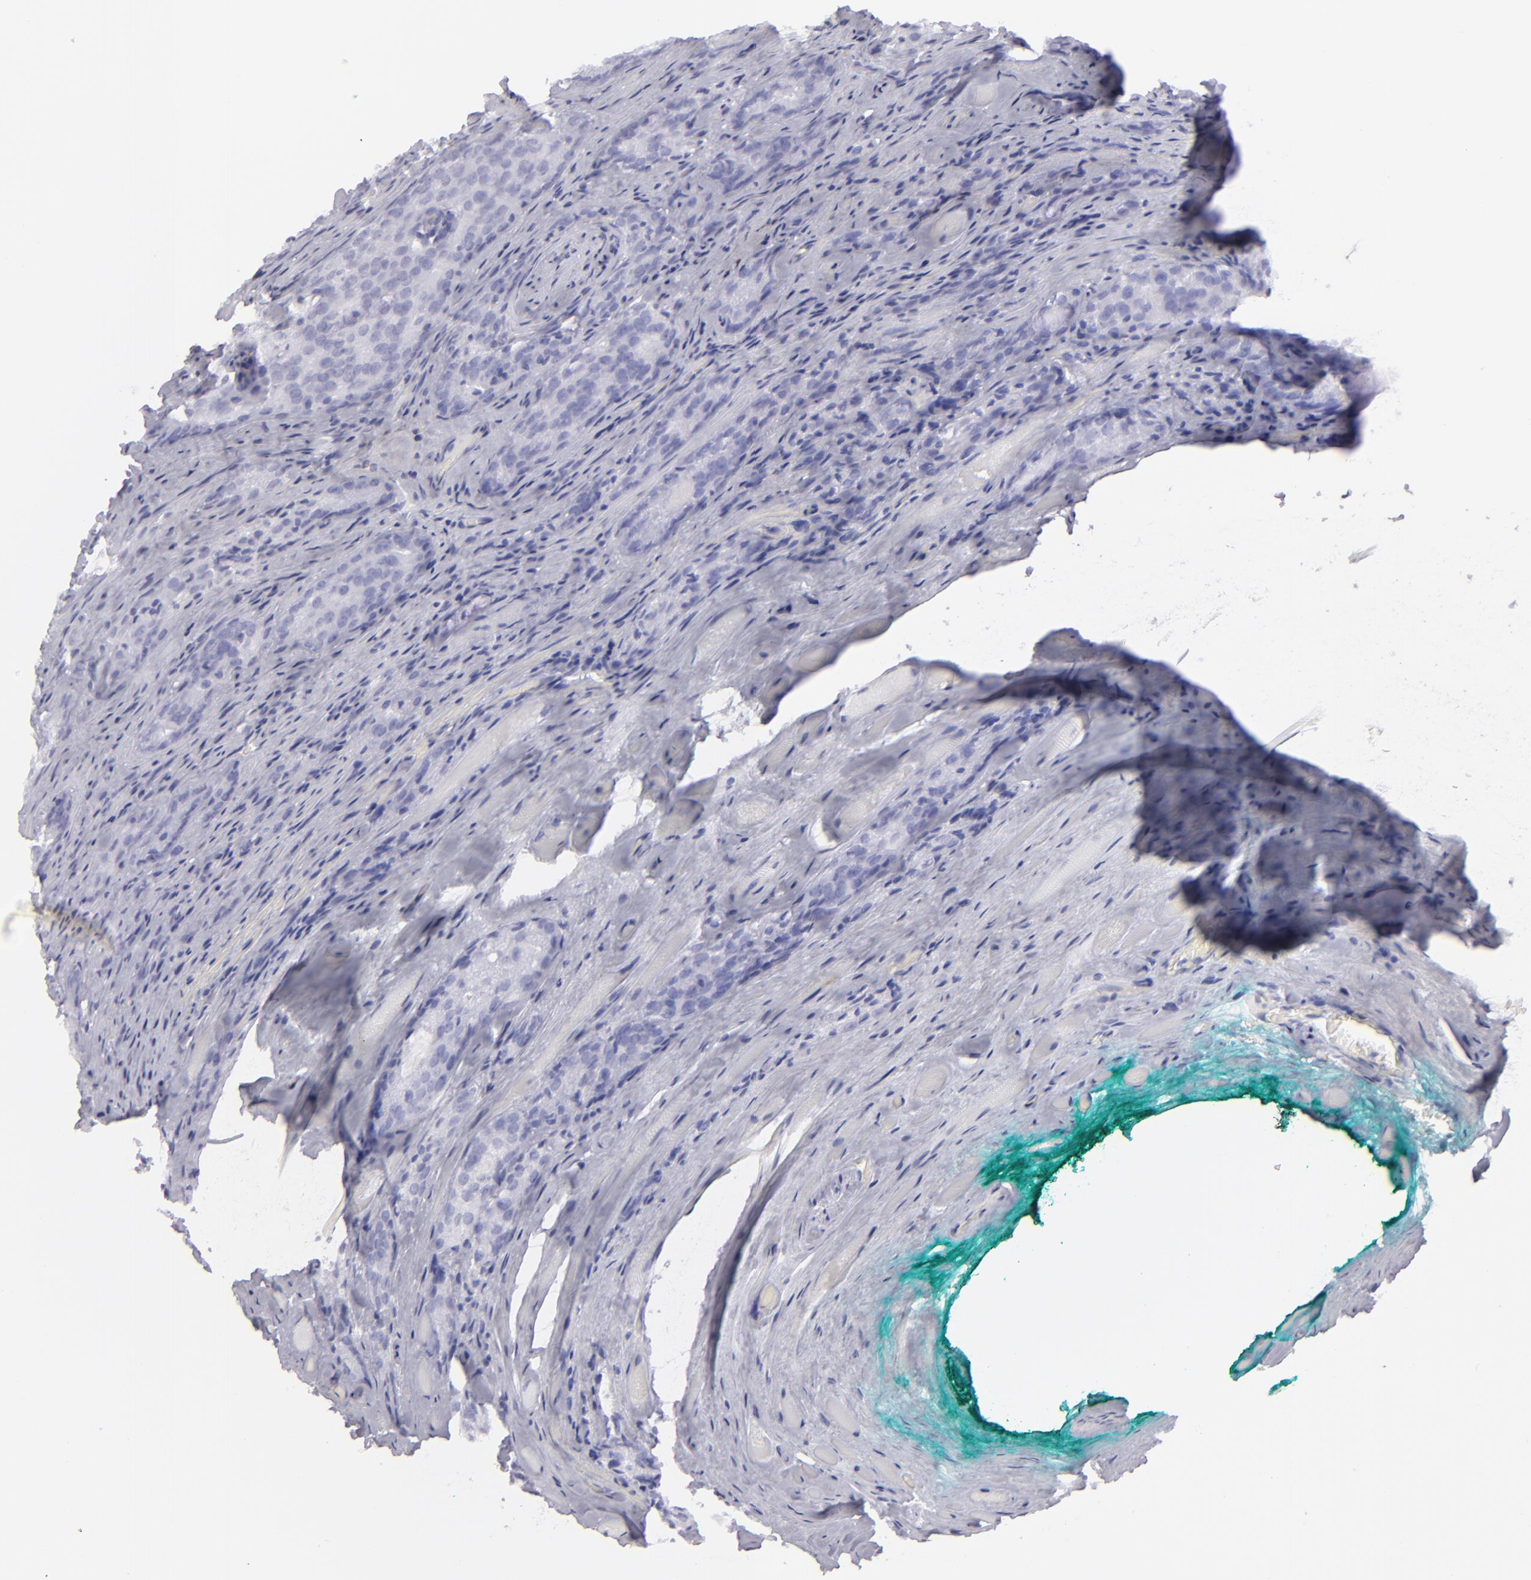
{"staining": {"intensity": "negative", "quantity": "none", "location": "none"}, "tissue": "prostate cancer", "cell_type": "Tumor cells", "image_type": "cancer", "snomed": [{"axis": "morphology", "description": "Adenocarcinoma, Medium grade"}, {"axis": "topography", "description": "Prostate"}], "caption": "Tumor cells are negative for brown protein staining in prostate cancer.", "gene": "FLG", "patient": {"sex": "male", "age": 60}}